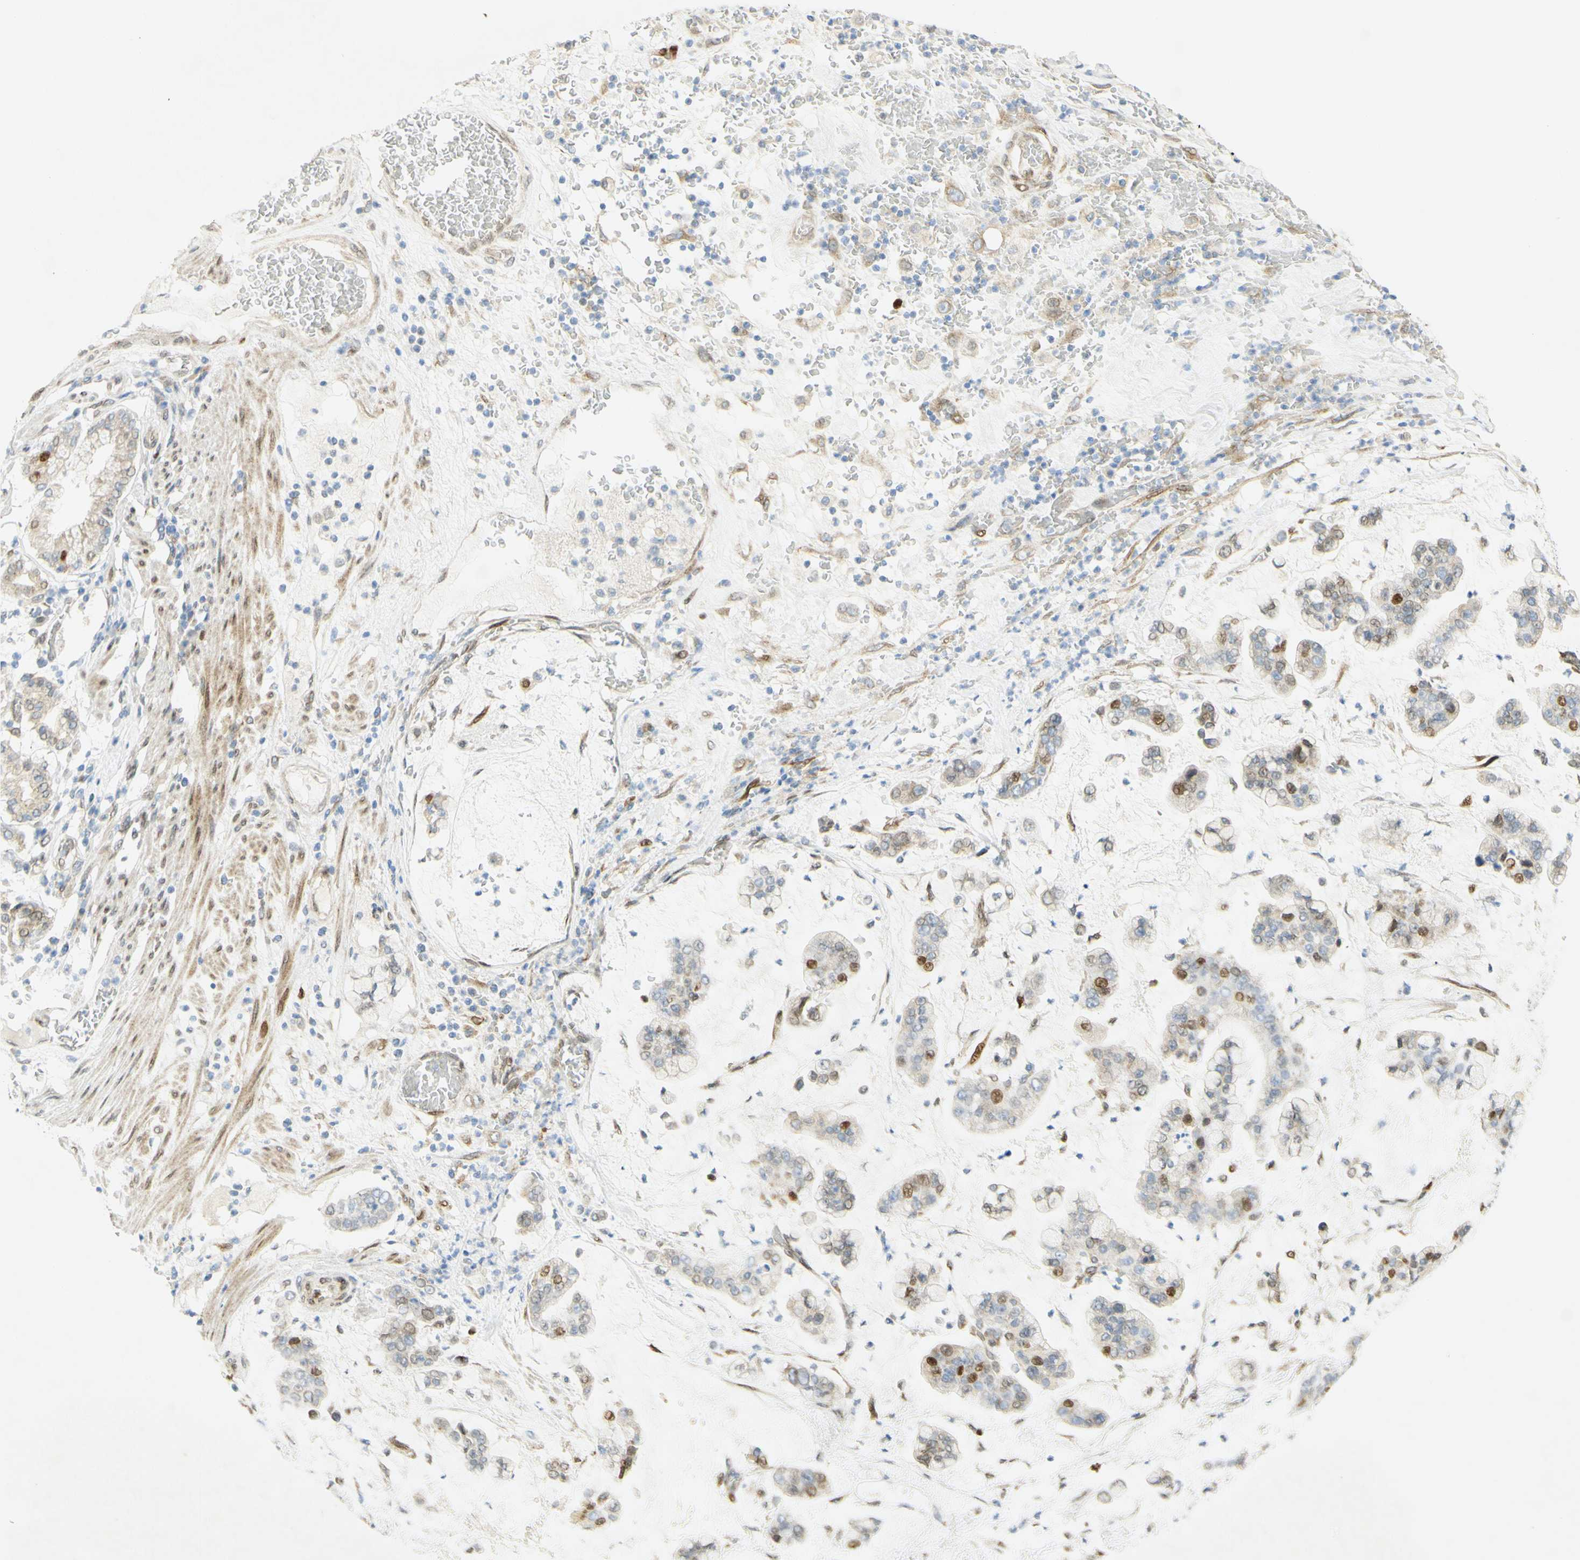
{"staining": {"intensity": "strong", "quantity": "<25%", "location": "nuclear"}, "tissue": "stomach cancer", "cell_type": "Tumor cells", "image_type": "cancer", "snomed": [{"axis": "morphology", "description": "Normal tissue, NOS"}, {"axis": "morphology", "description": "Adenocarcinoma, NOS"}, {"axis": "topography", "description": "Stomach, upper"}, {"axis": "topography", "description": "Stomach"}], "caption": "Tumor cells show strong nuclear staining in approximately <25% of cells in adenocarcinoma (stomach).", "gene": "E2F1", "patient": {"sex": "male", "age": 76}}